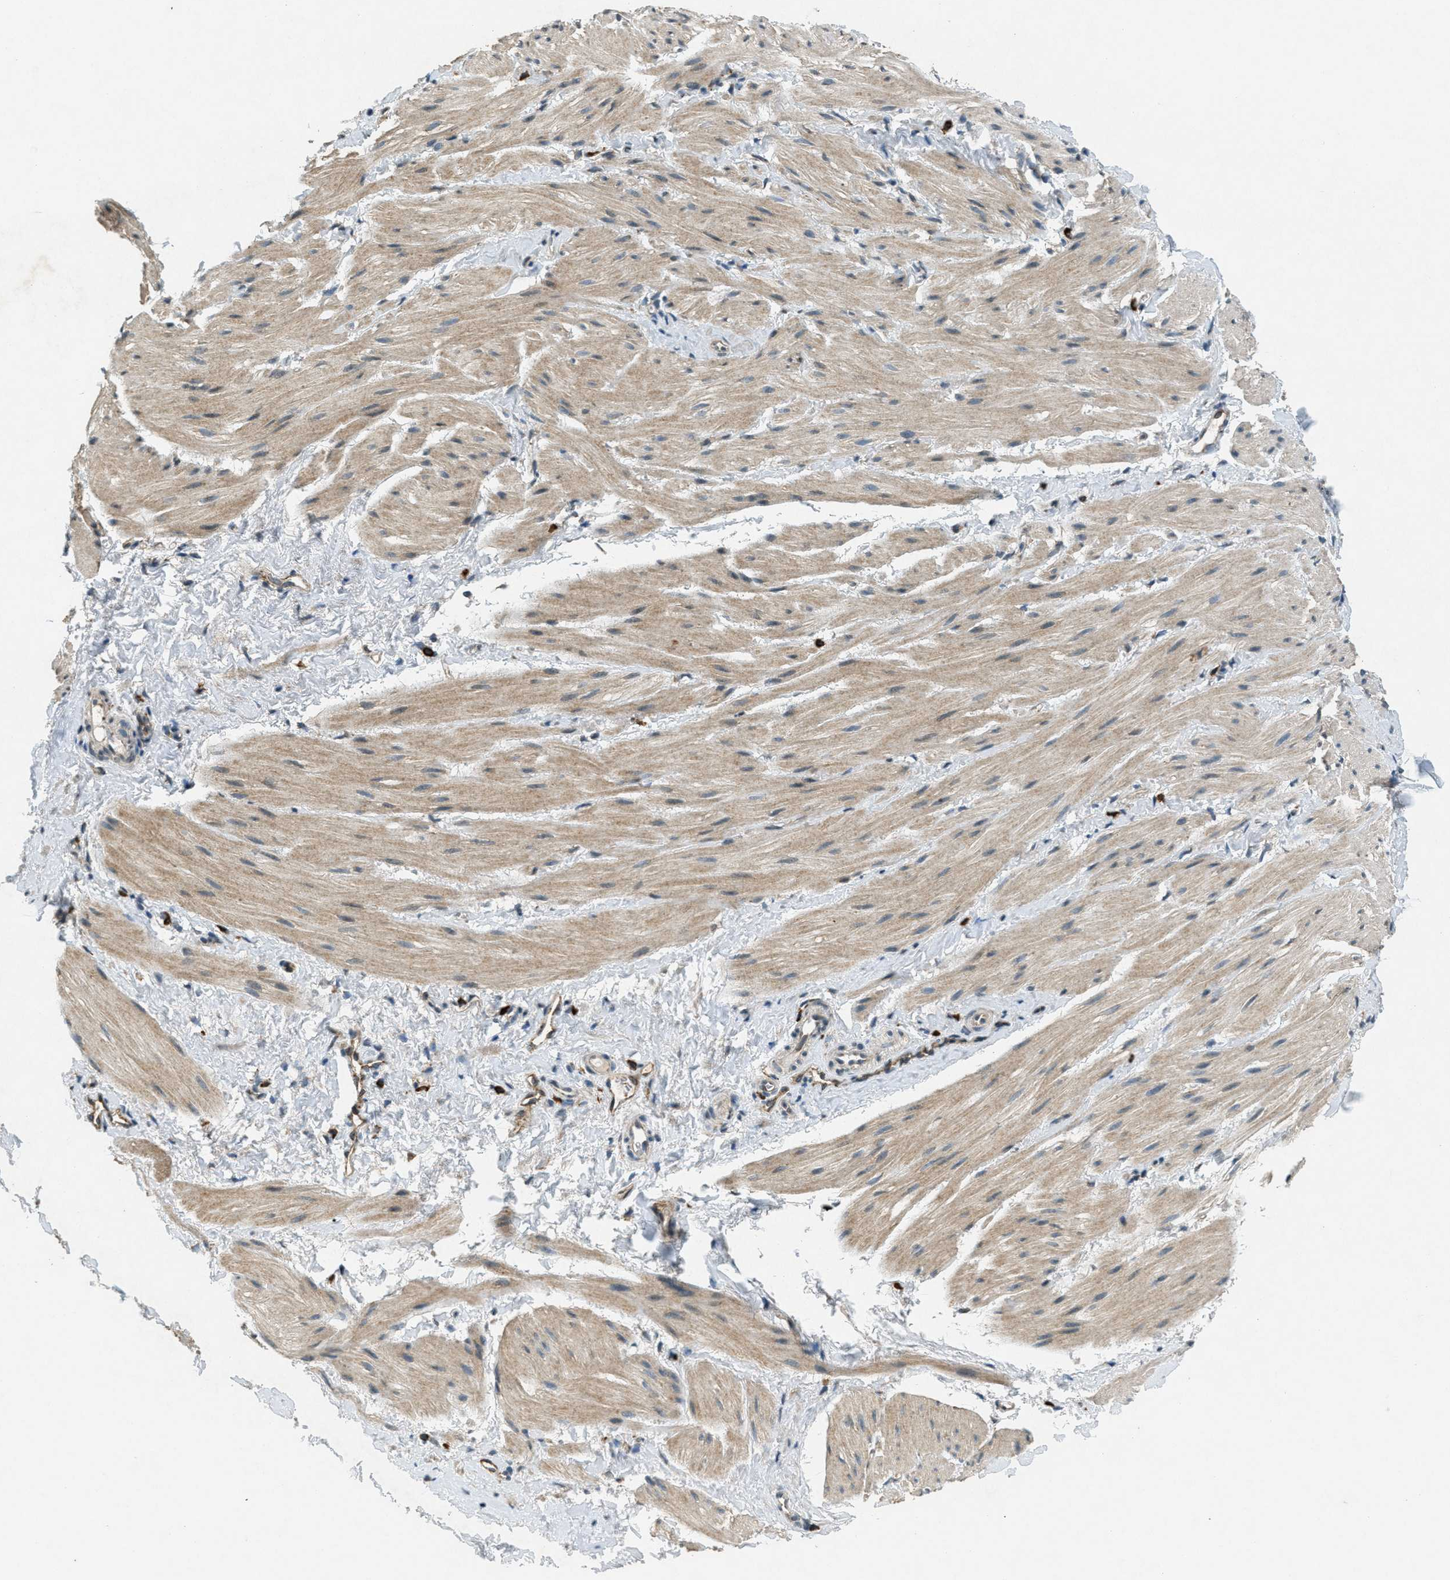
{"staining": {"intensity": "weak", "quantity": ">75%", "location": "cytoplasmic/membranous"}, "tissue": "smooth muscle", "cell_type": "Smooth muscle cells", "image_type": "normal", "snomed": [{"axis": "morphology", "description": "Normal tissue, NOS"}, {"axis": "topography", "description": "Smooth muscle"}], "caption": "Protein expression analysis of normal smooth muscle exhibits weak cytoplasmic/membranous positivity in about >75% of smooth muscle cells.", "gene": "RAB3D", "patient": {"sex": "male", "age": 16}}